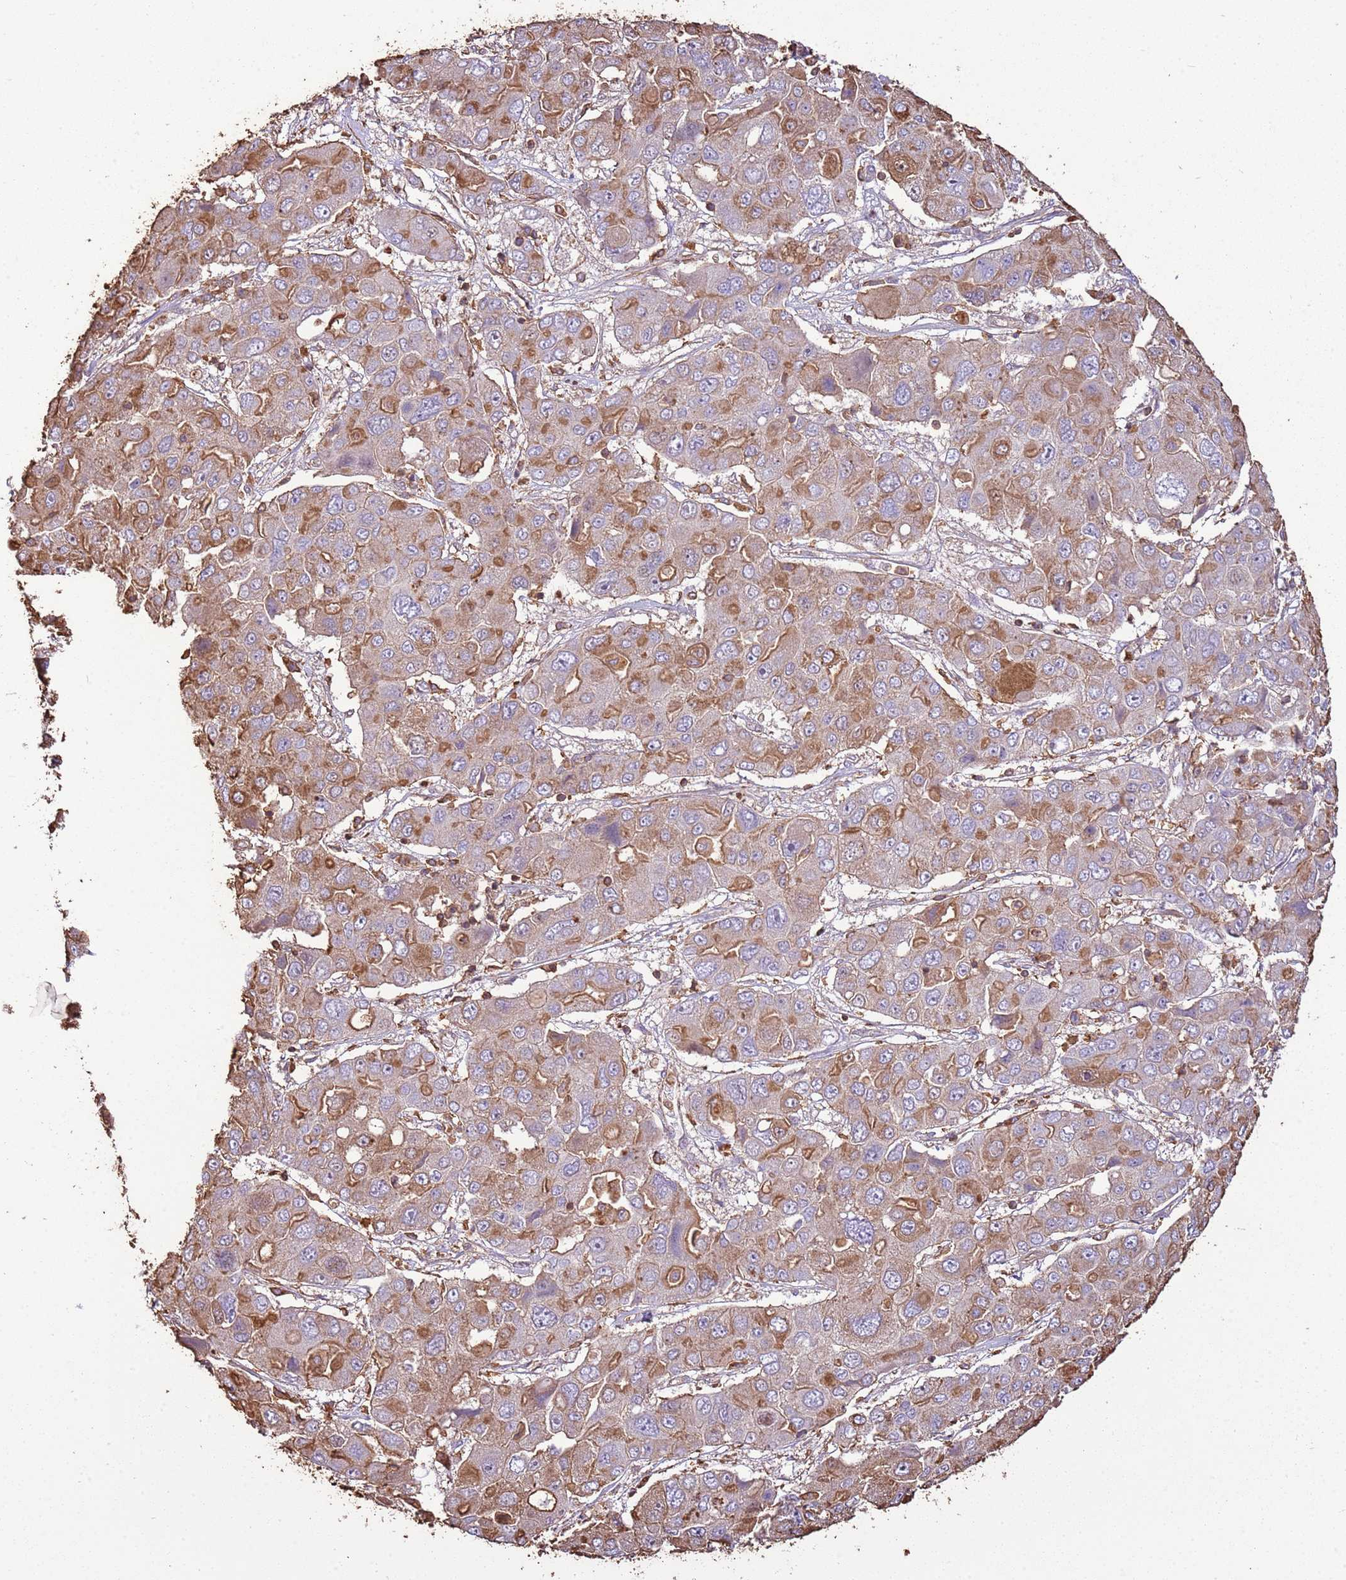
{"staining": {"intensity": "moderate", "quantity": ">75%", "location": "cytoplasmic/membranous"}, "tissue": "liver cancer", "cell_type": "Tumor cells", "image_type": "cancer", "snomed": [{"axis": "morphology", "description": "Cholangiocarcinoma"}, {"axis": "topography", "description": "Liver"}], "caption": "Tumor cells demonstrate moderate cytoplasmic/membranous expression in approximately >75% of cells in liver cholangiocarcinoma.", "gene": "ARL10", "patient": {"sex": "male", "age": 67}}